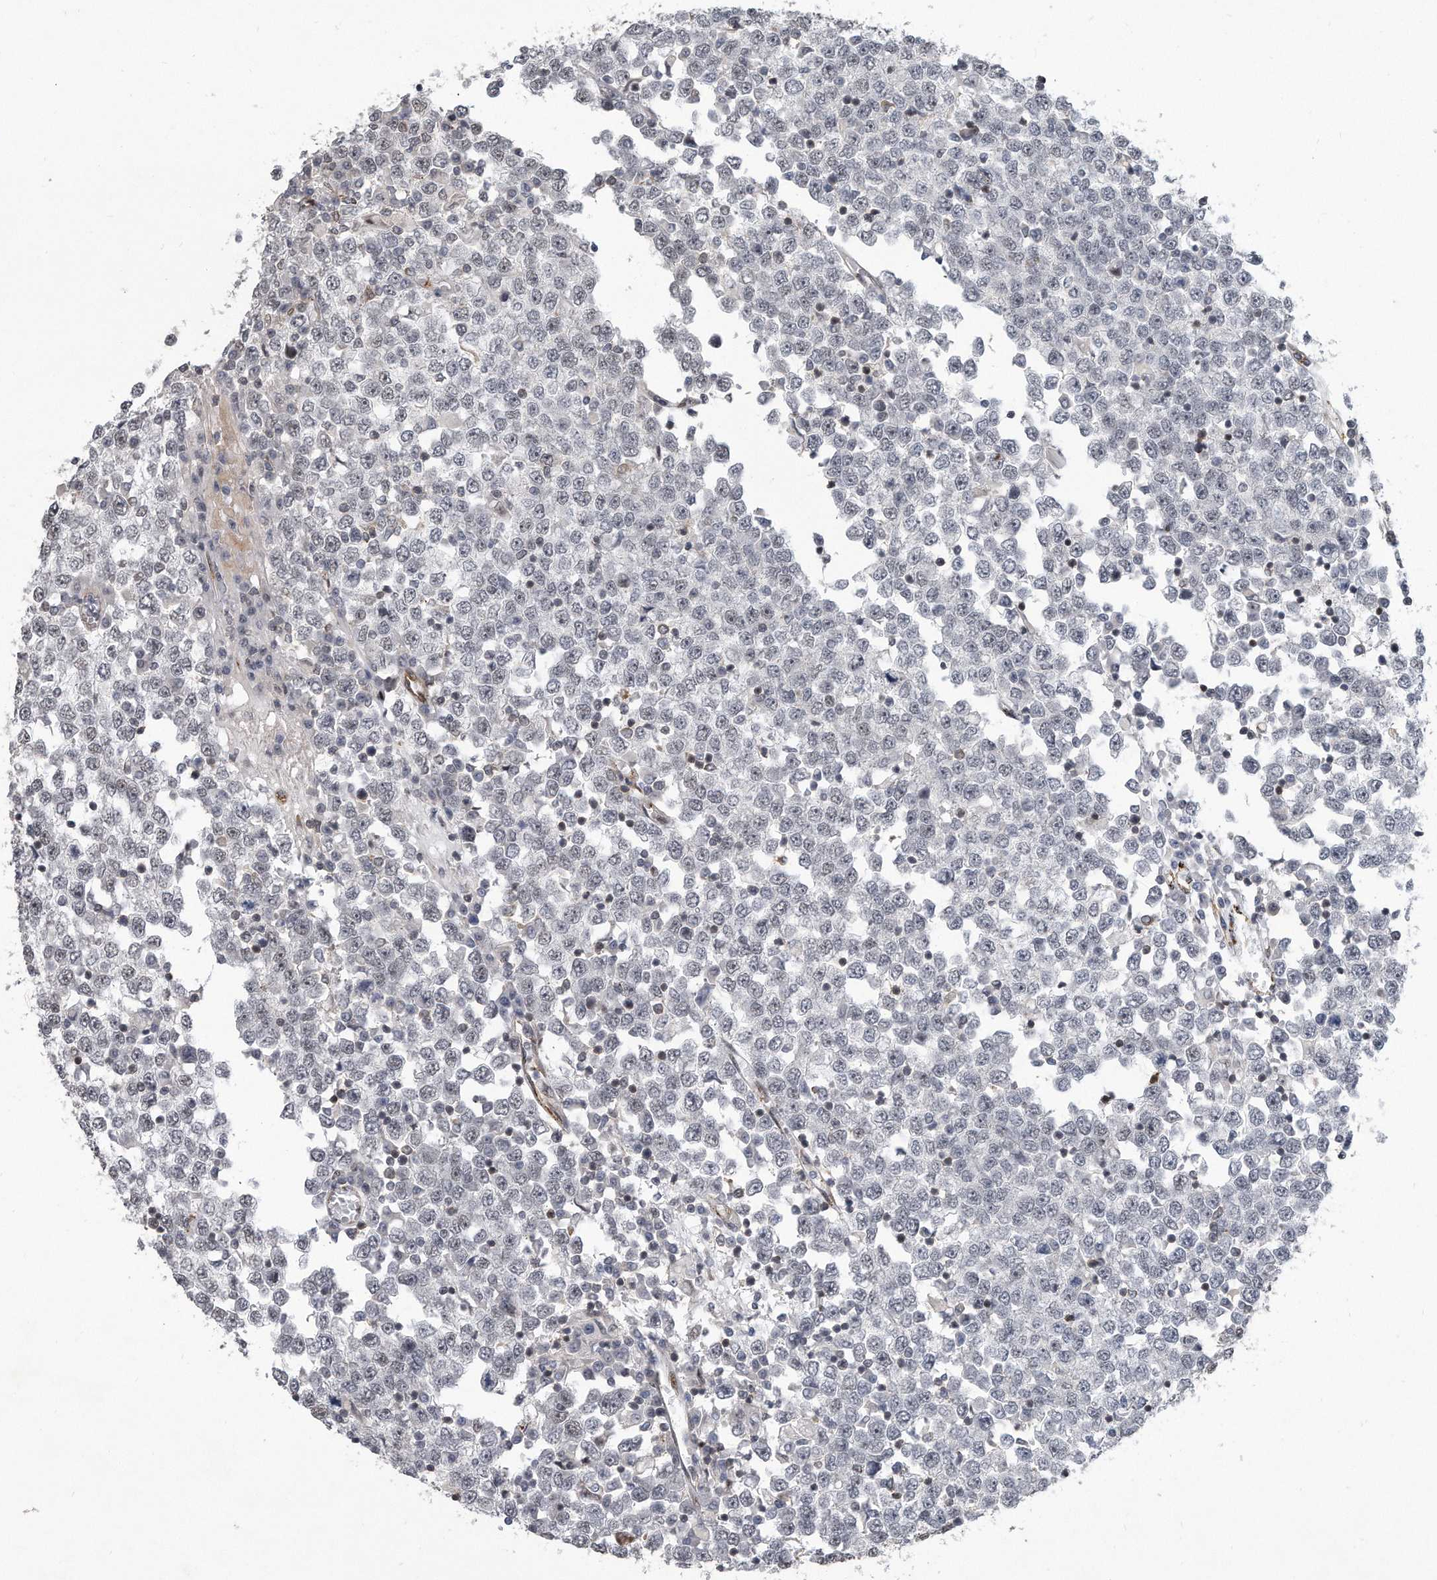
{"staining": {"intensity": "negative", "quantity": "none", "location": "none"}, "tissue": "testis cancer", "cell_type": "Tumor cells", "image_type": "cancer", "snomed": [{"axis": "morphology", "description": "Seminoma, NOS"}, {"axis": "topography", "description": "Testis"}], "caption": "Image shows no protein expression in tumor cells of testis cancer tissue.", "gene": "PGBD2", "patient": {"sex": "male", "age": 65}}